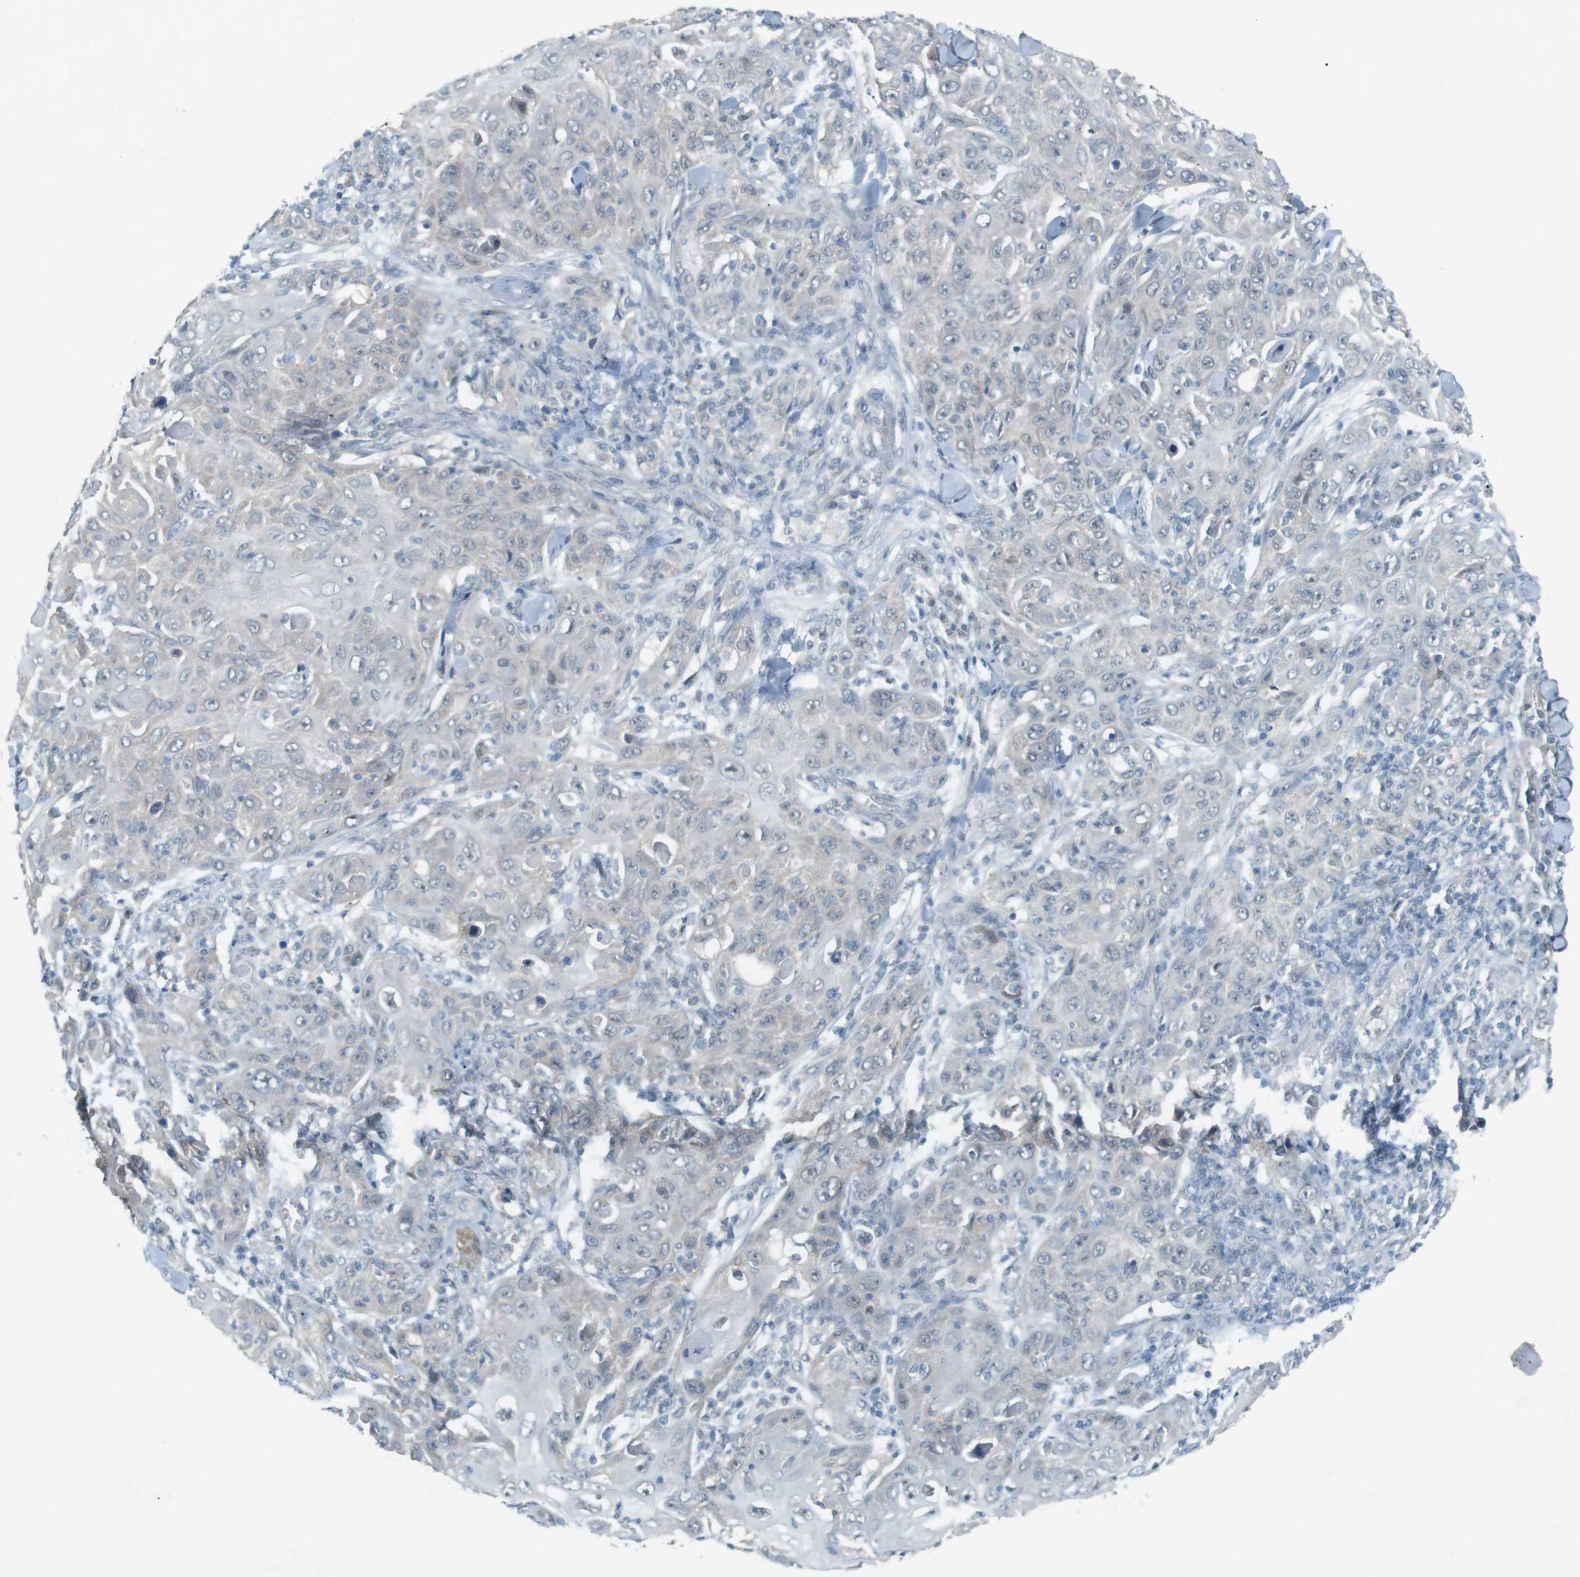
{"staining": {"intensity": "negative", "quantity": "none", "location": "none"}, "tissue": "skin cancer", "cell_type": "Tumor cells", "image_type": "cancer", "snomed": [{"axis": "morphology", "description": "Squamous cell carcinoma, NOS"}, {"axis": "topography", "description": "Skin"}], "caption": "The immunohistochemistry histopathology image has no significant positivity in tumor cells of skin squamous cell carcinoma tissue.", "gene": "RTN3", "patient": {"sex": "female", "age": 88}}